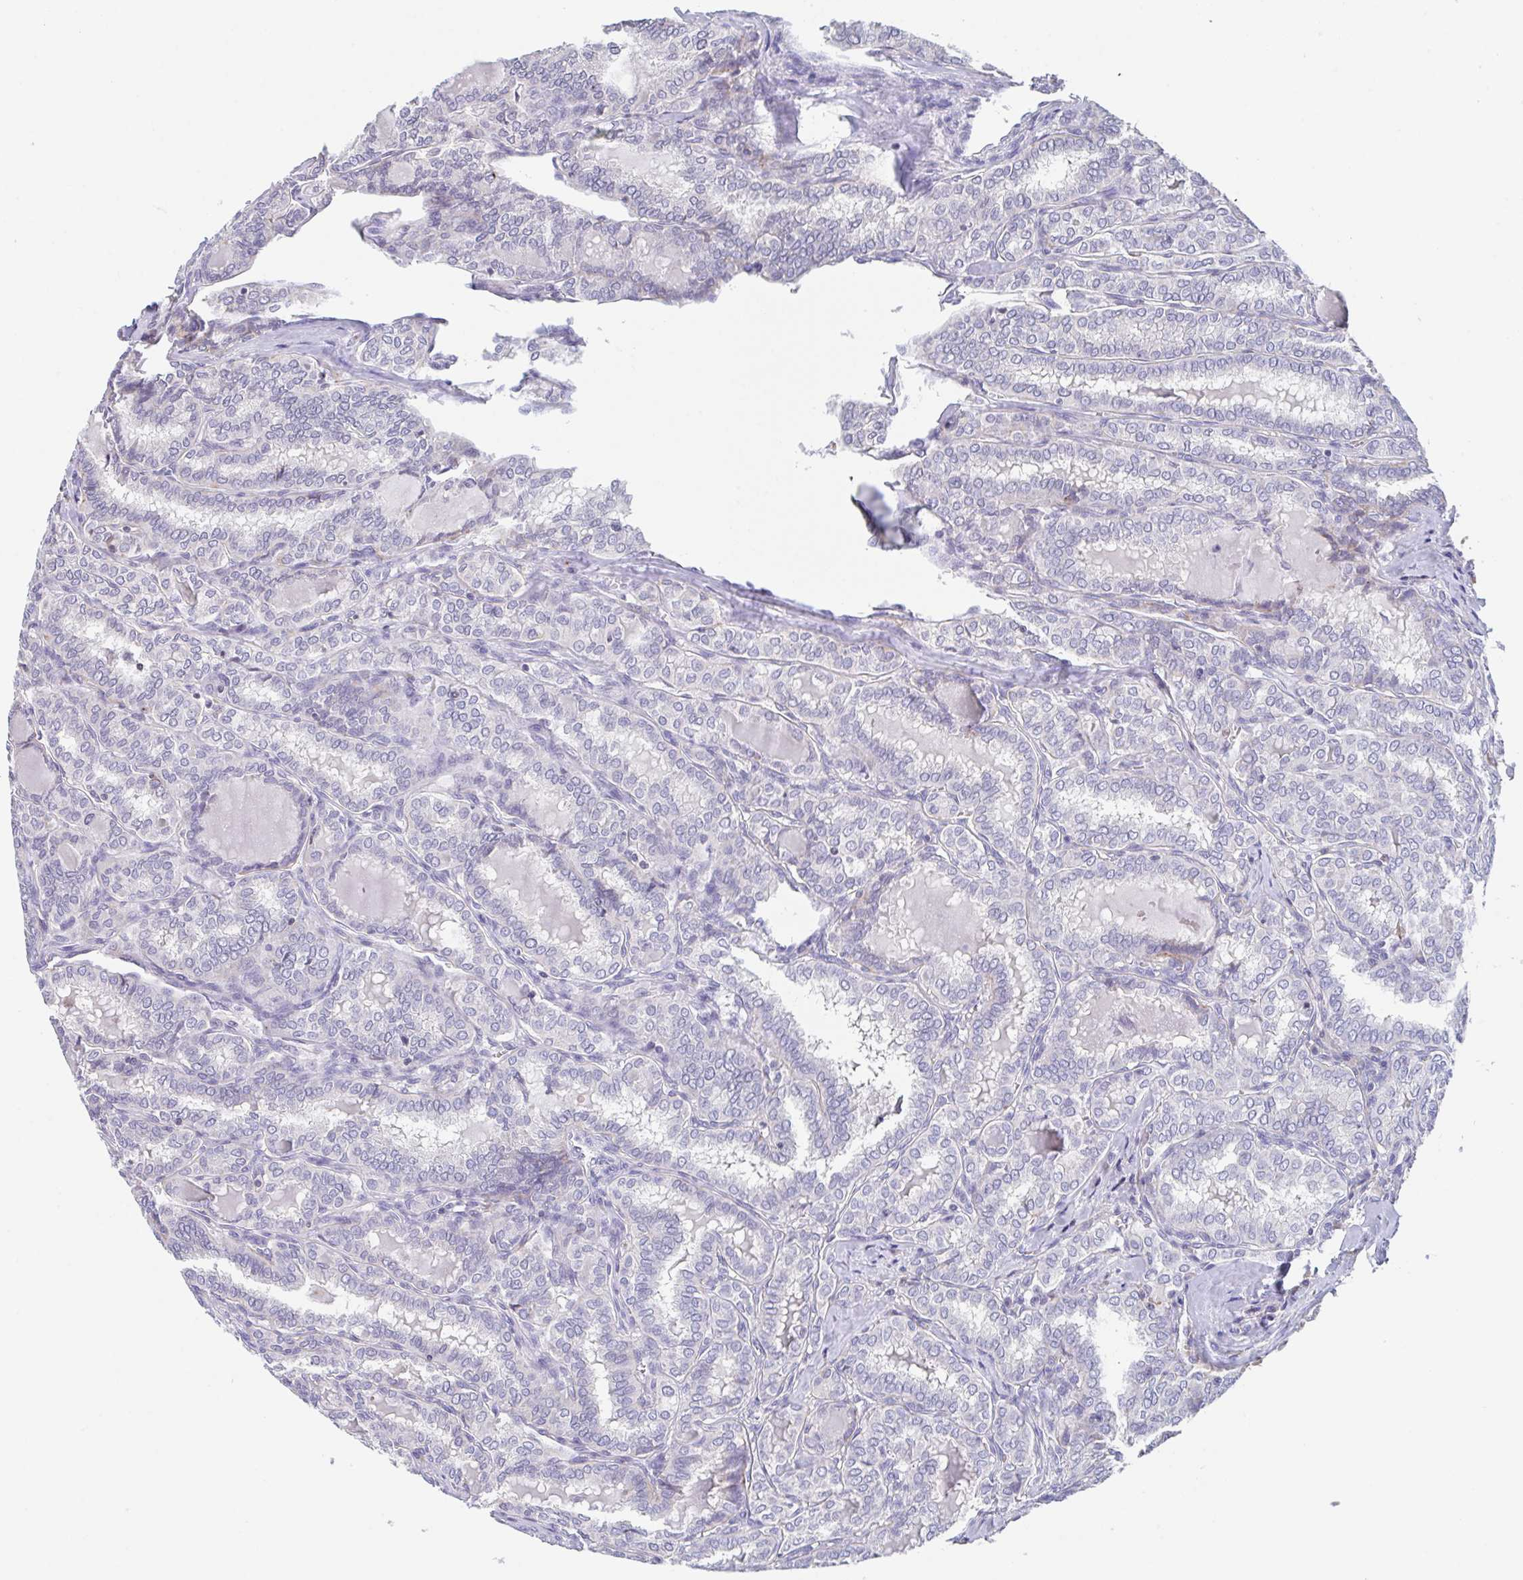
{"staining": {"intensity": "negative", "quantity": "none", "location": "none"}, "tissue": "thyroid cancer", "cell_type": "Tumor cells", "image_type": "cancer", "snomed": [{"axis": "morphology", "description": "Papillary adenocarcinoma, NOS"}, {"axis": "topography", "description": "Thyroid gland"}], "caption": "Immunohistochemistry (IHC) photomicrograph of neoplastic tissue: thyroid cancer (papillary adenocarcinoma) stained with DAB (3,3'-diaminobenzidine) reveals no significant protein positivity in tumor cells.", "gene": "LRRC58", "patient": {"sex": "female", "age": 30}}